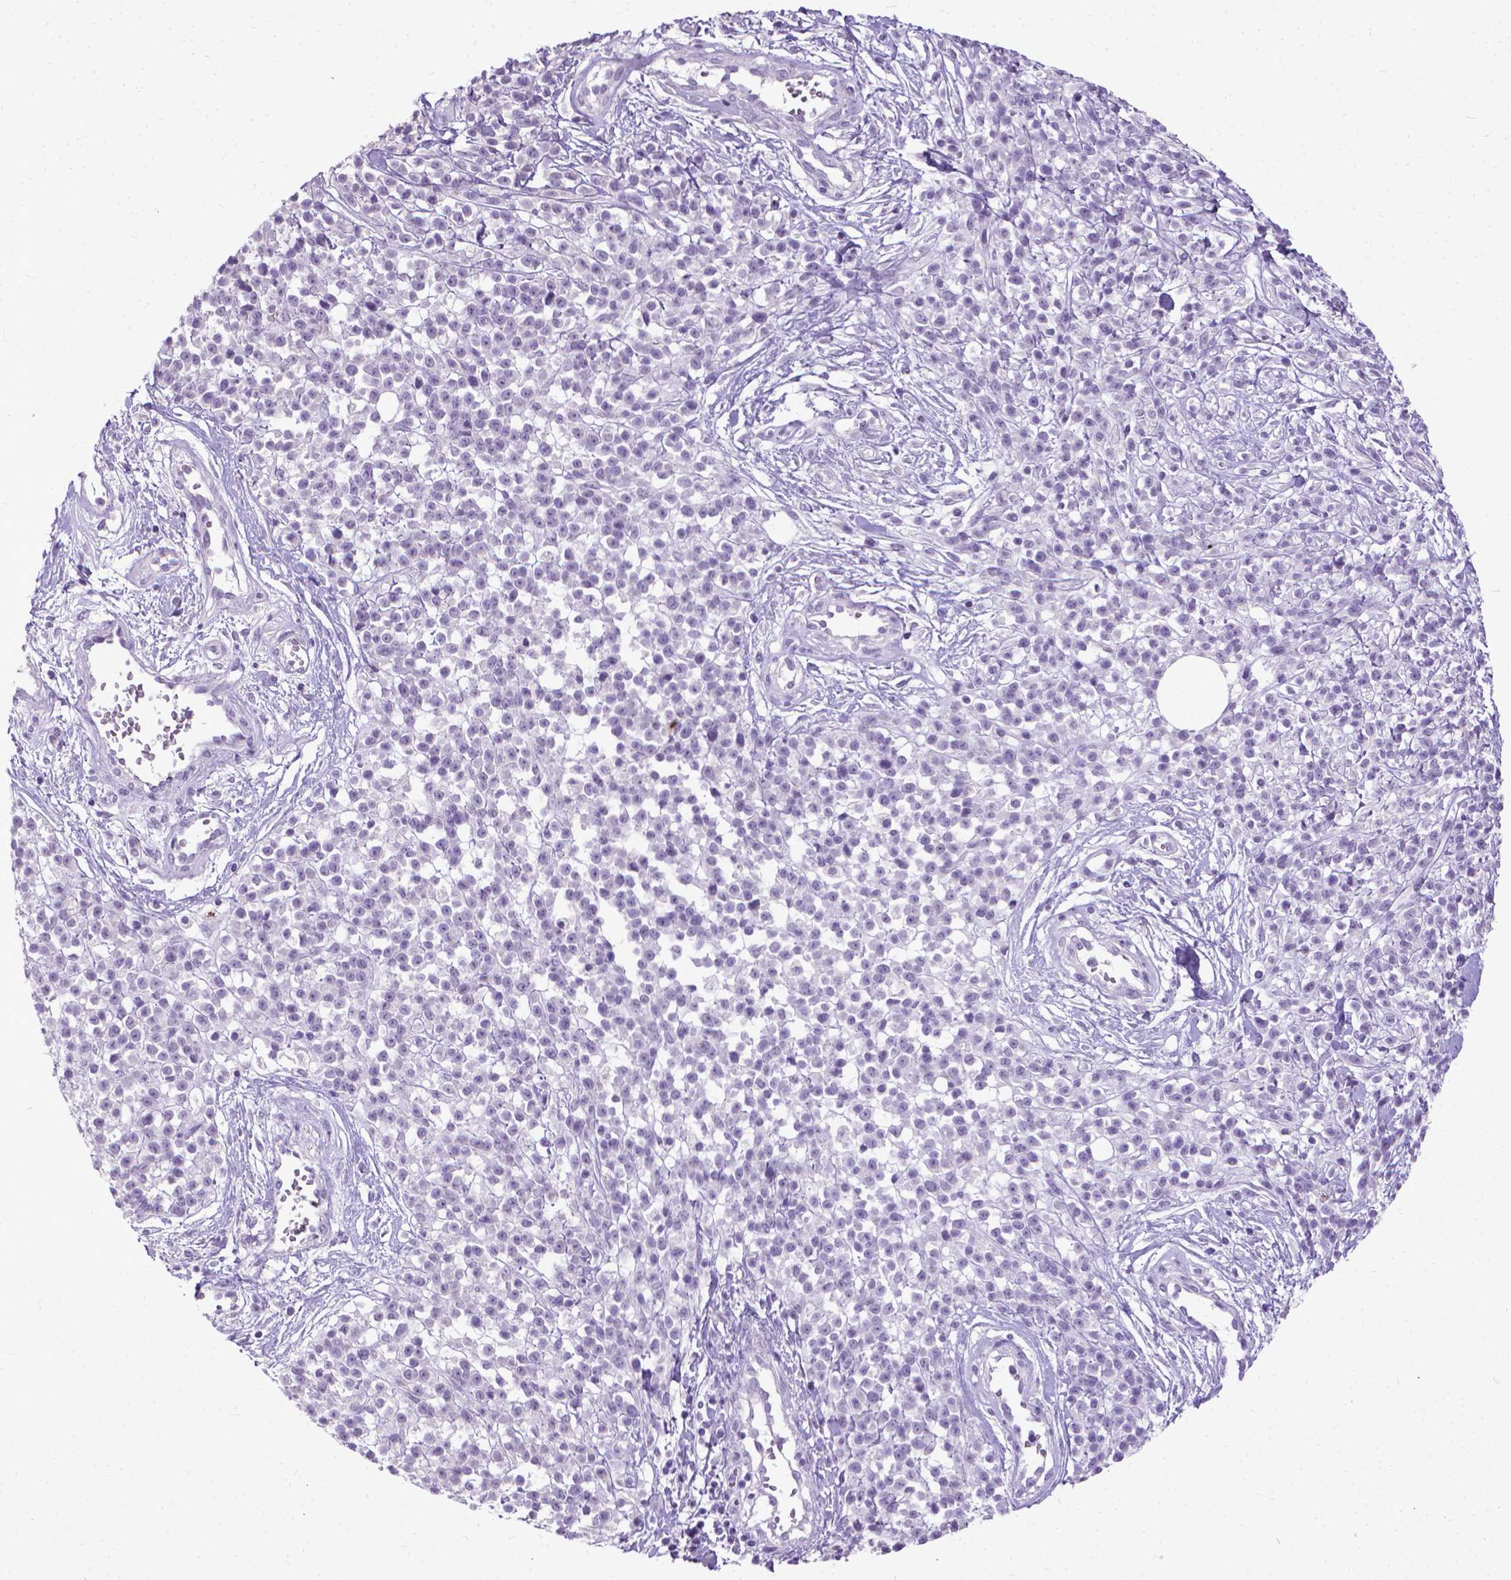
{"staining": {"intensity": "negative", "quantity": "none", "location": "none"}, "tissue": "melanoma", "cell_type": "Tumor cells", "image_type": "cancer", "snomed": [{"axis": "morphology", "description": "Malignant melanoma, NOS"}, {"axis": "topography", "description": "Skin"}, {"axis": "topography", "description": "Skin of trunk"}], "caption": "The photomicrograph demonstrates no significant staining in tumor cells of malignant melanoma.", "gene": "KRT5", "patient": {"sex": "male", "age": 74}}